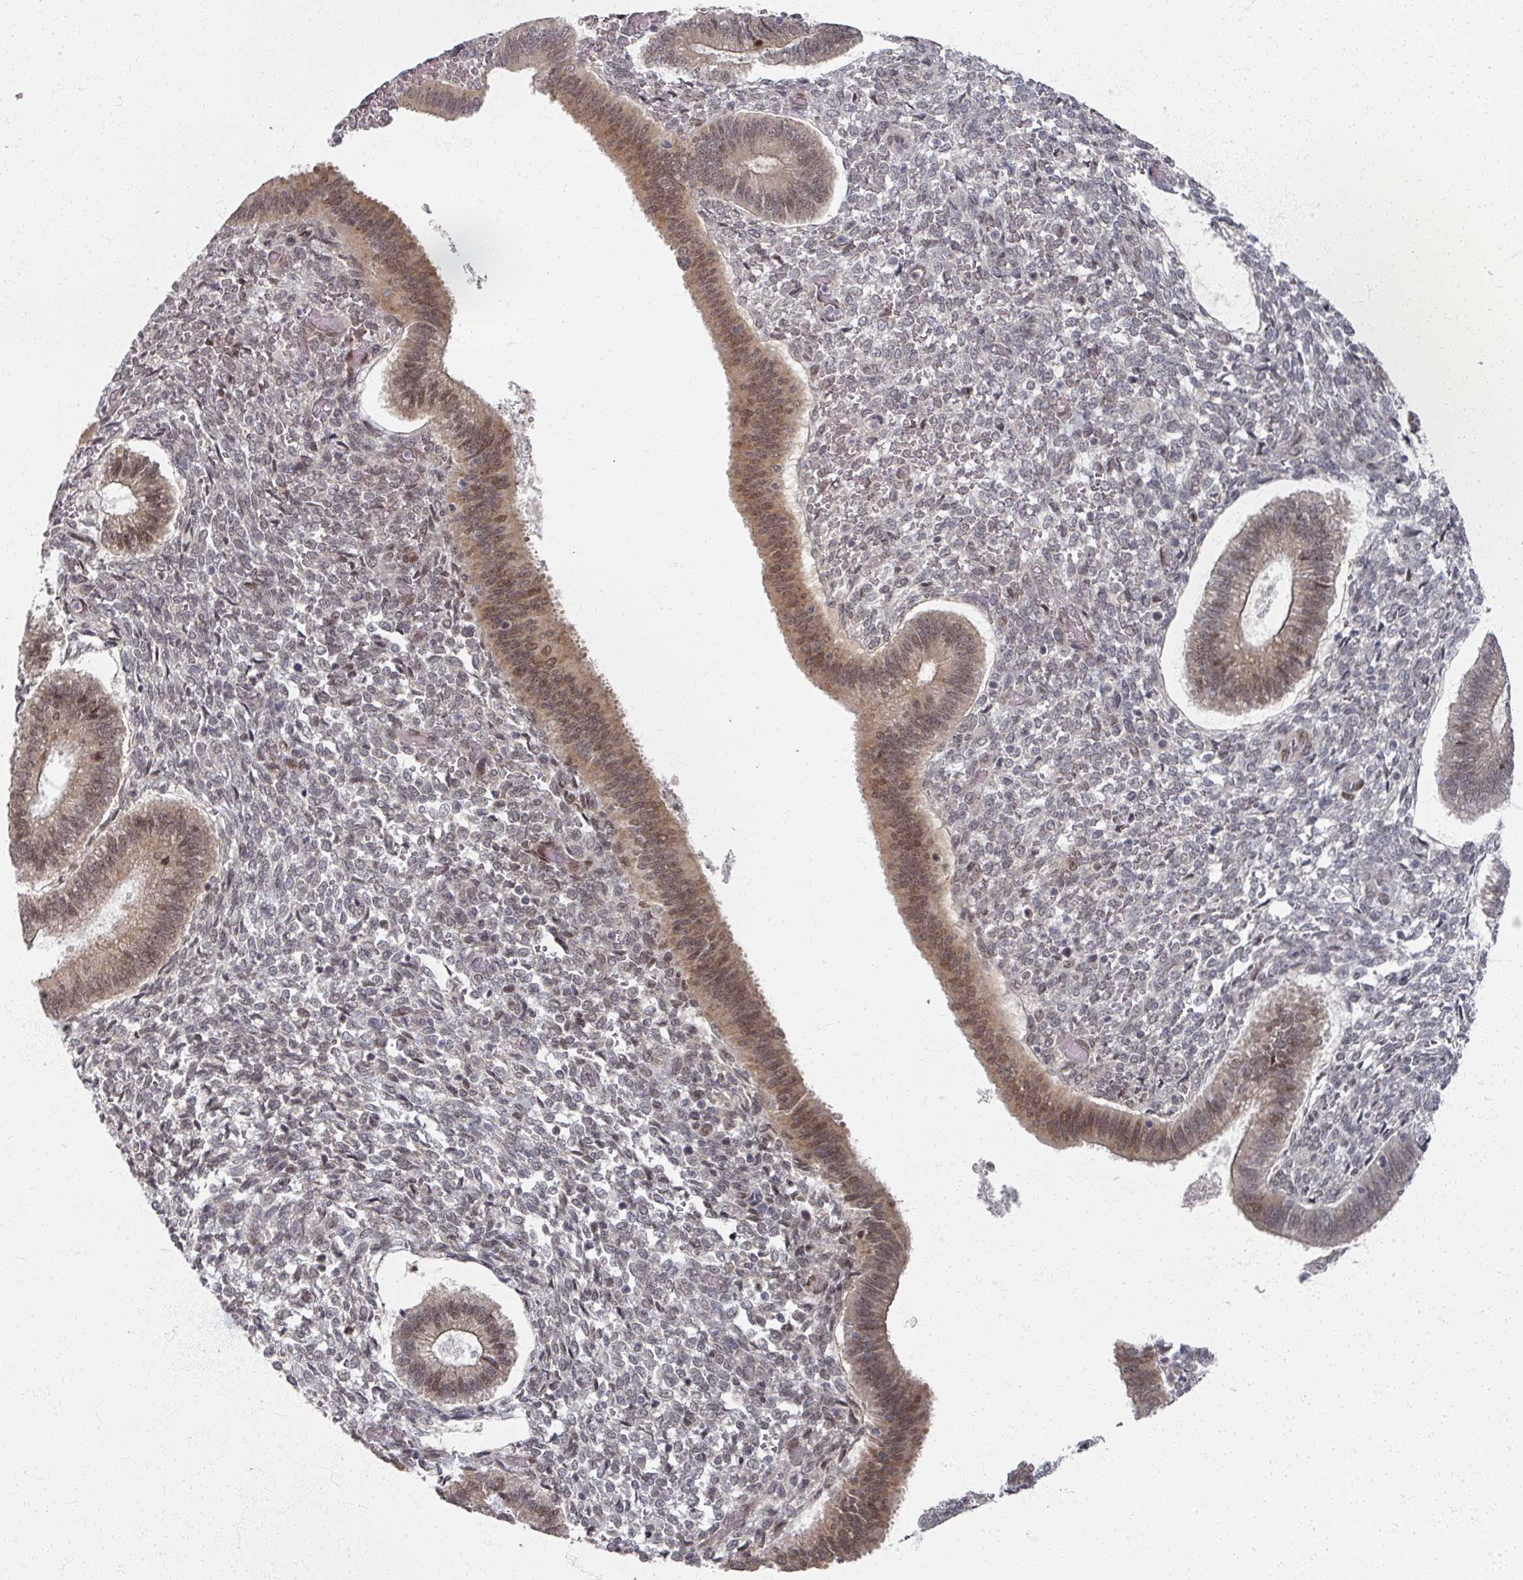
{"staining": {"intensity": "weak", "quantity": "25%-75%", "location": "nuclear"}, "tissue": "endometrium", "cell_type": "Cells in endometrial stroma", "image_type": "normal", "snomed": [{"axis": "morphology", "description": "Normal tissue, NOS"}, {"axis": "topography", "description": "Endometrium"}], "caption": "Immunohistochemical staining of benign endometrium demonstrates weak nuclear protein expression in approximately 25%-75% of cells in endometrial stroma. (brown staining indicates protein expression, while blue staining denotes nuclei).", "gene": "PSKH1", "patient": {"sex": "female", "age": 25}}